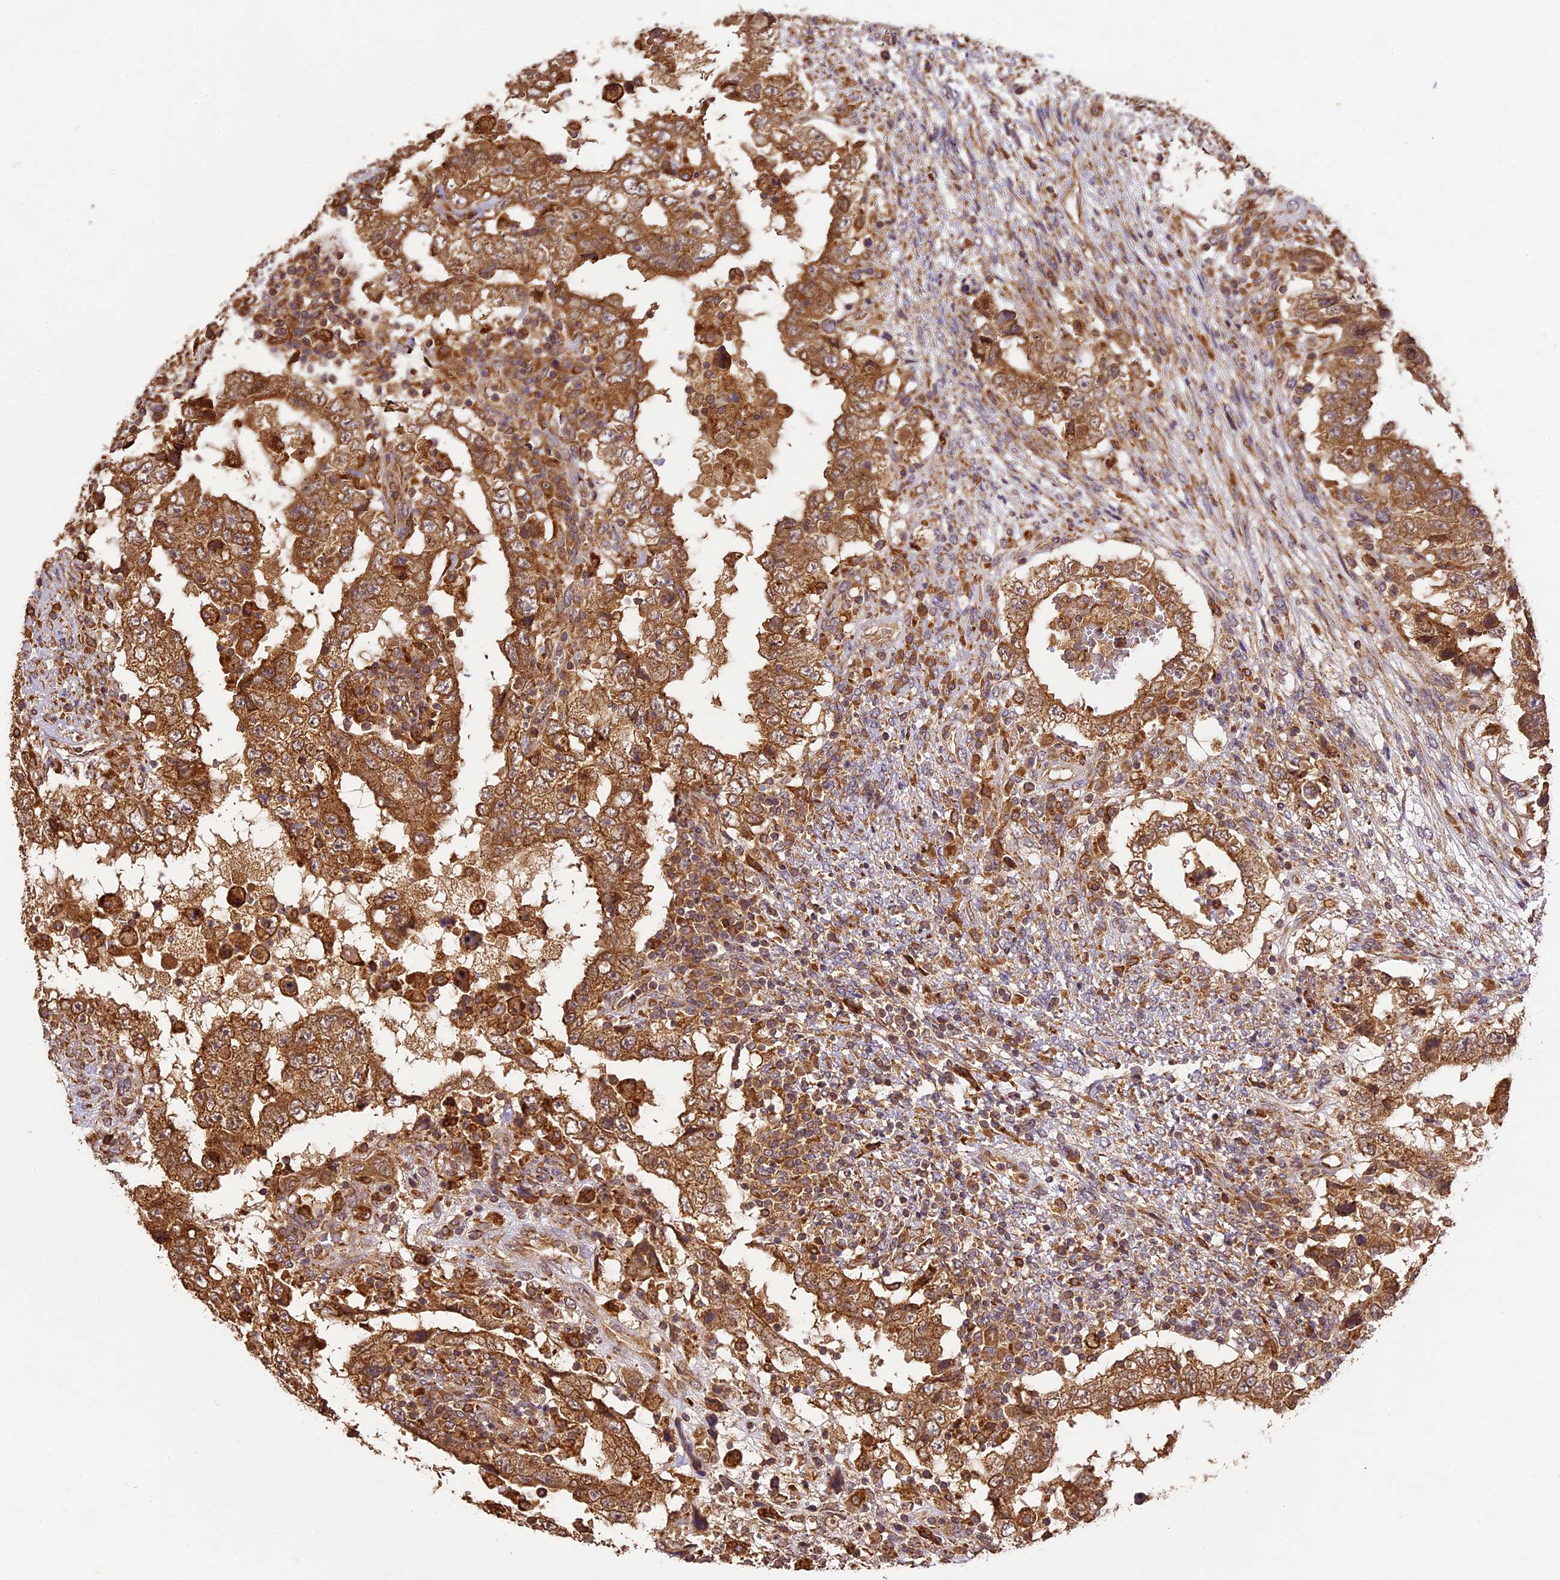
{"staining": {"intensity": "moderate", "quantity": ">75%", "location": "cytoplasmic/membranous"}, "tissue": "testis cancer", "cell_type": "Tumor cells", "image_type": "cancer", "snomed": [{"axis": "morphology", "description": "Carcinoma, Embryonal, NOS"}, {"axis": "topography", "description": "Testis"}], "caption": "Testis embryonal carcinoma tissue displays moderate cytoplasmic/membranous expression in about >75% of tumor cells, visualized by immunohistochemistry.", "gene": "BRAP", "patient": {"sex": "male", "age": 26}}